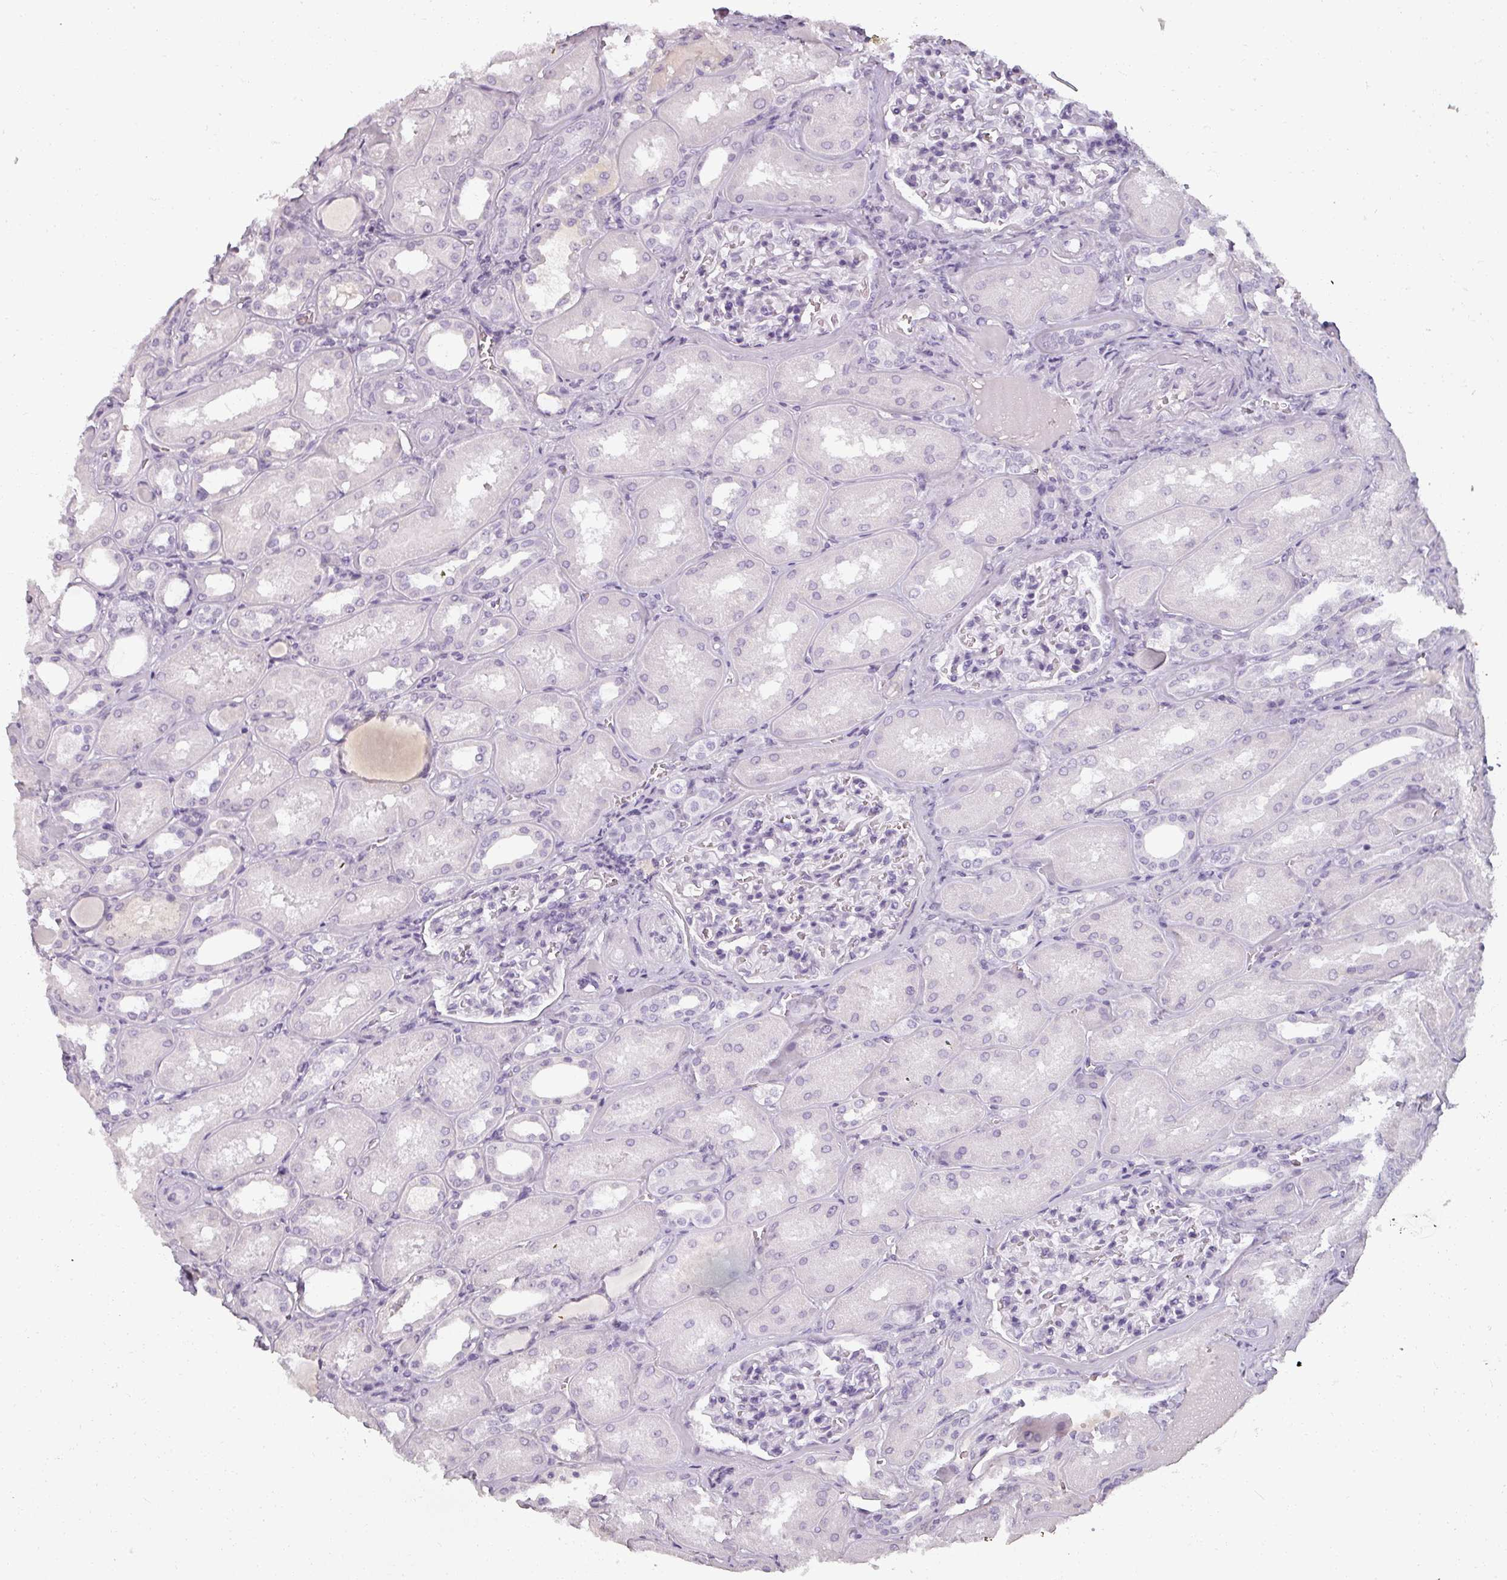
{"staining": {"intensity": "negative", "quantity": "none", "location": "none"}, "tissue": "kidney", "cell_type": "Cells in glomeruli", "image_type": "normal", "snomed": [{"axis": "morphology", "description": "Normal tissue, NOS"}, {"axis": "topography", "description": "Kidney"}], "caption": "DAB (3,3'-diaminobenzidine) immunohistochemical staining of normal human kidney shows no significant positivity in cells in glomeruli.", "gene": "REG3A", "patient": {"sex": "male", "age": 61}}